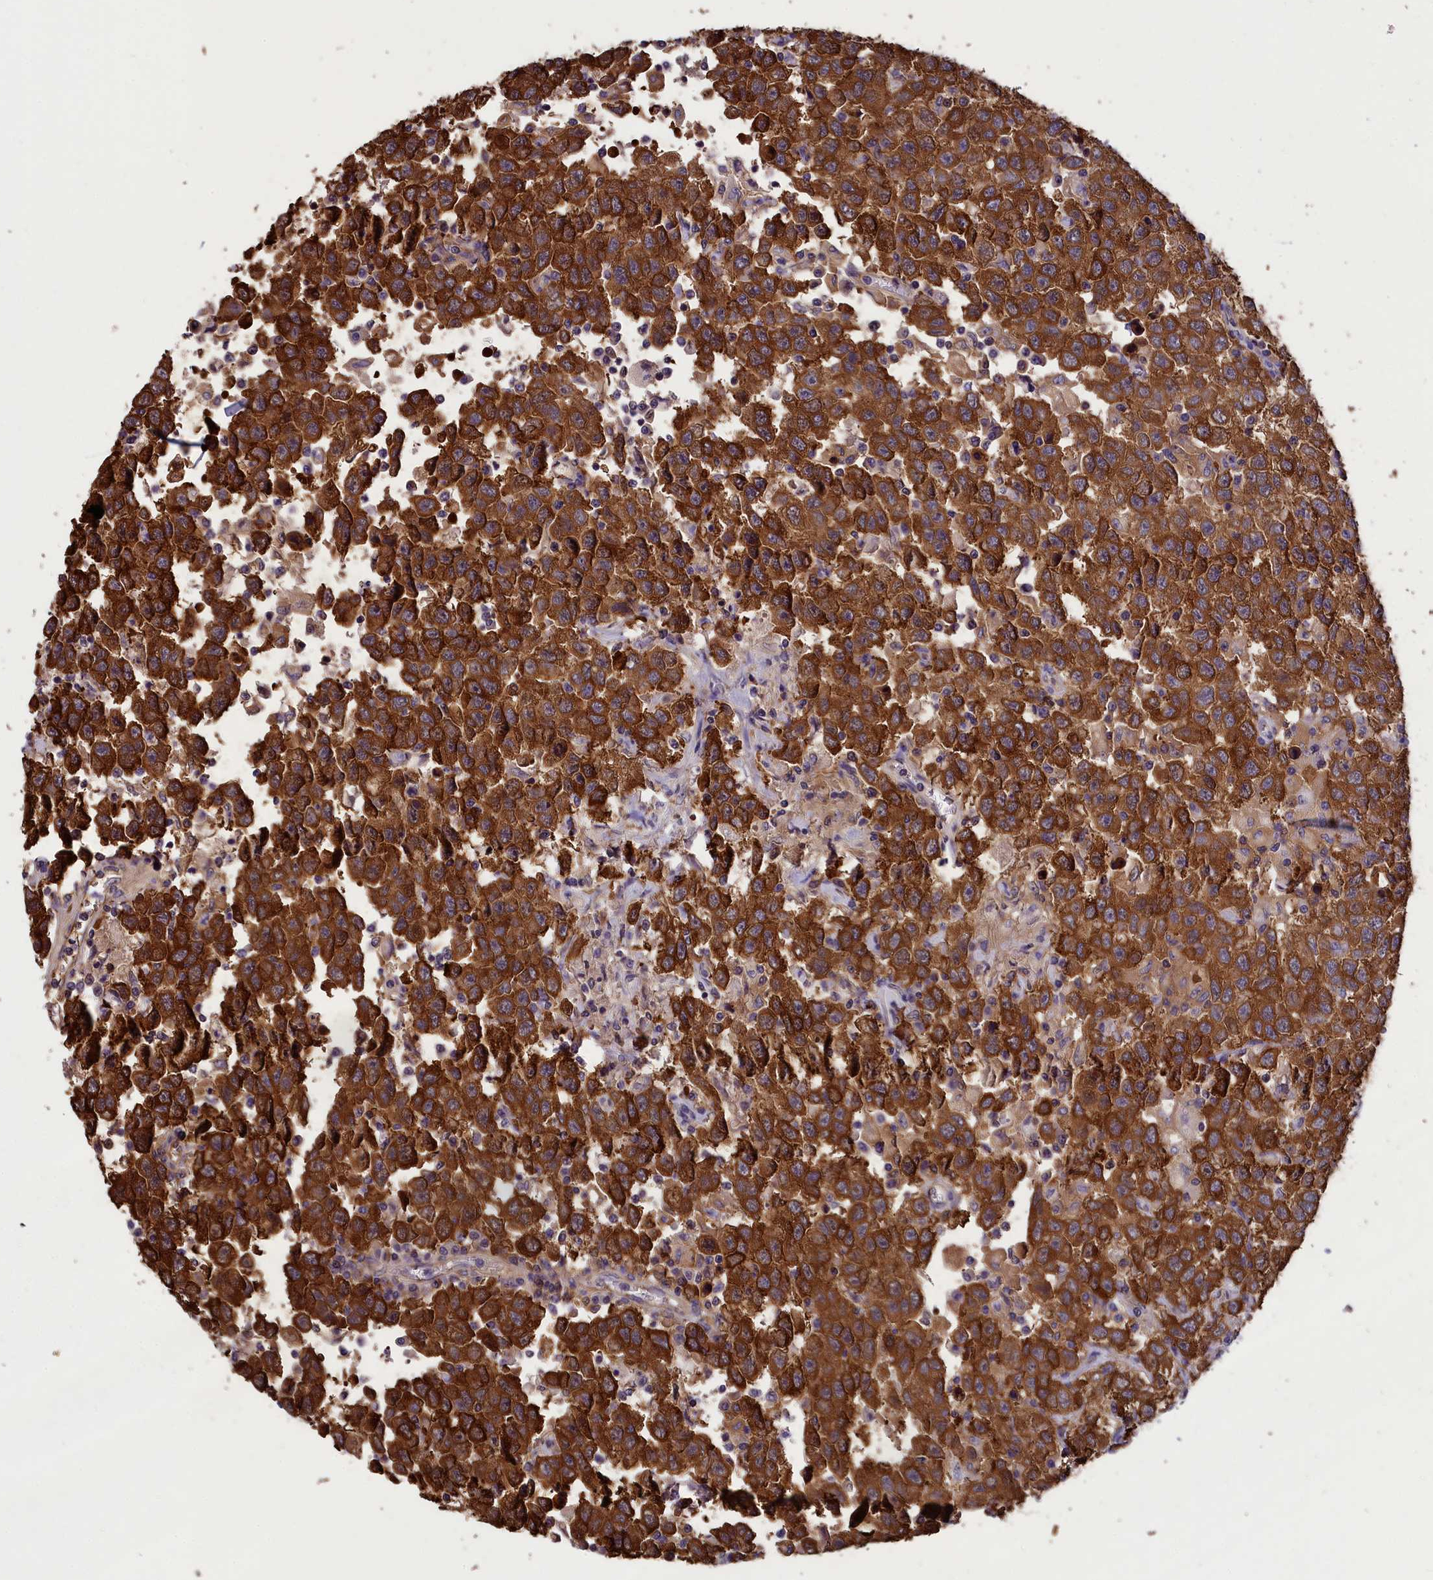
{"staining": {"intensity": "strong", "quantity": ">75%", "location": "cytoplasmic/membranous"}, "tissue": "testis cancer", "cell_type": "Tumor cells", "image_type": "cancer", "snomed": [{"axis": "morphology", "description": "Seminoma, NOS"}, {"axis": "topography", "description": "Testis"}], "caption": "Immunohistochemistry (IHC) staining of testis seminoma, which shows high levels of strong cytoplasmic/membranous expression in approximately >75% of tumor cells indicating strong cytoplasmic/membranous protein positivity. The staining was performed using DAB (3,3'-diaminobenzidine) (brown) for protein detection and nuclei were counterstained in hematoxylin (blue).", "gene": "ABCC8", "patient": {"sex": "male", "age": 41}}